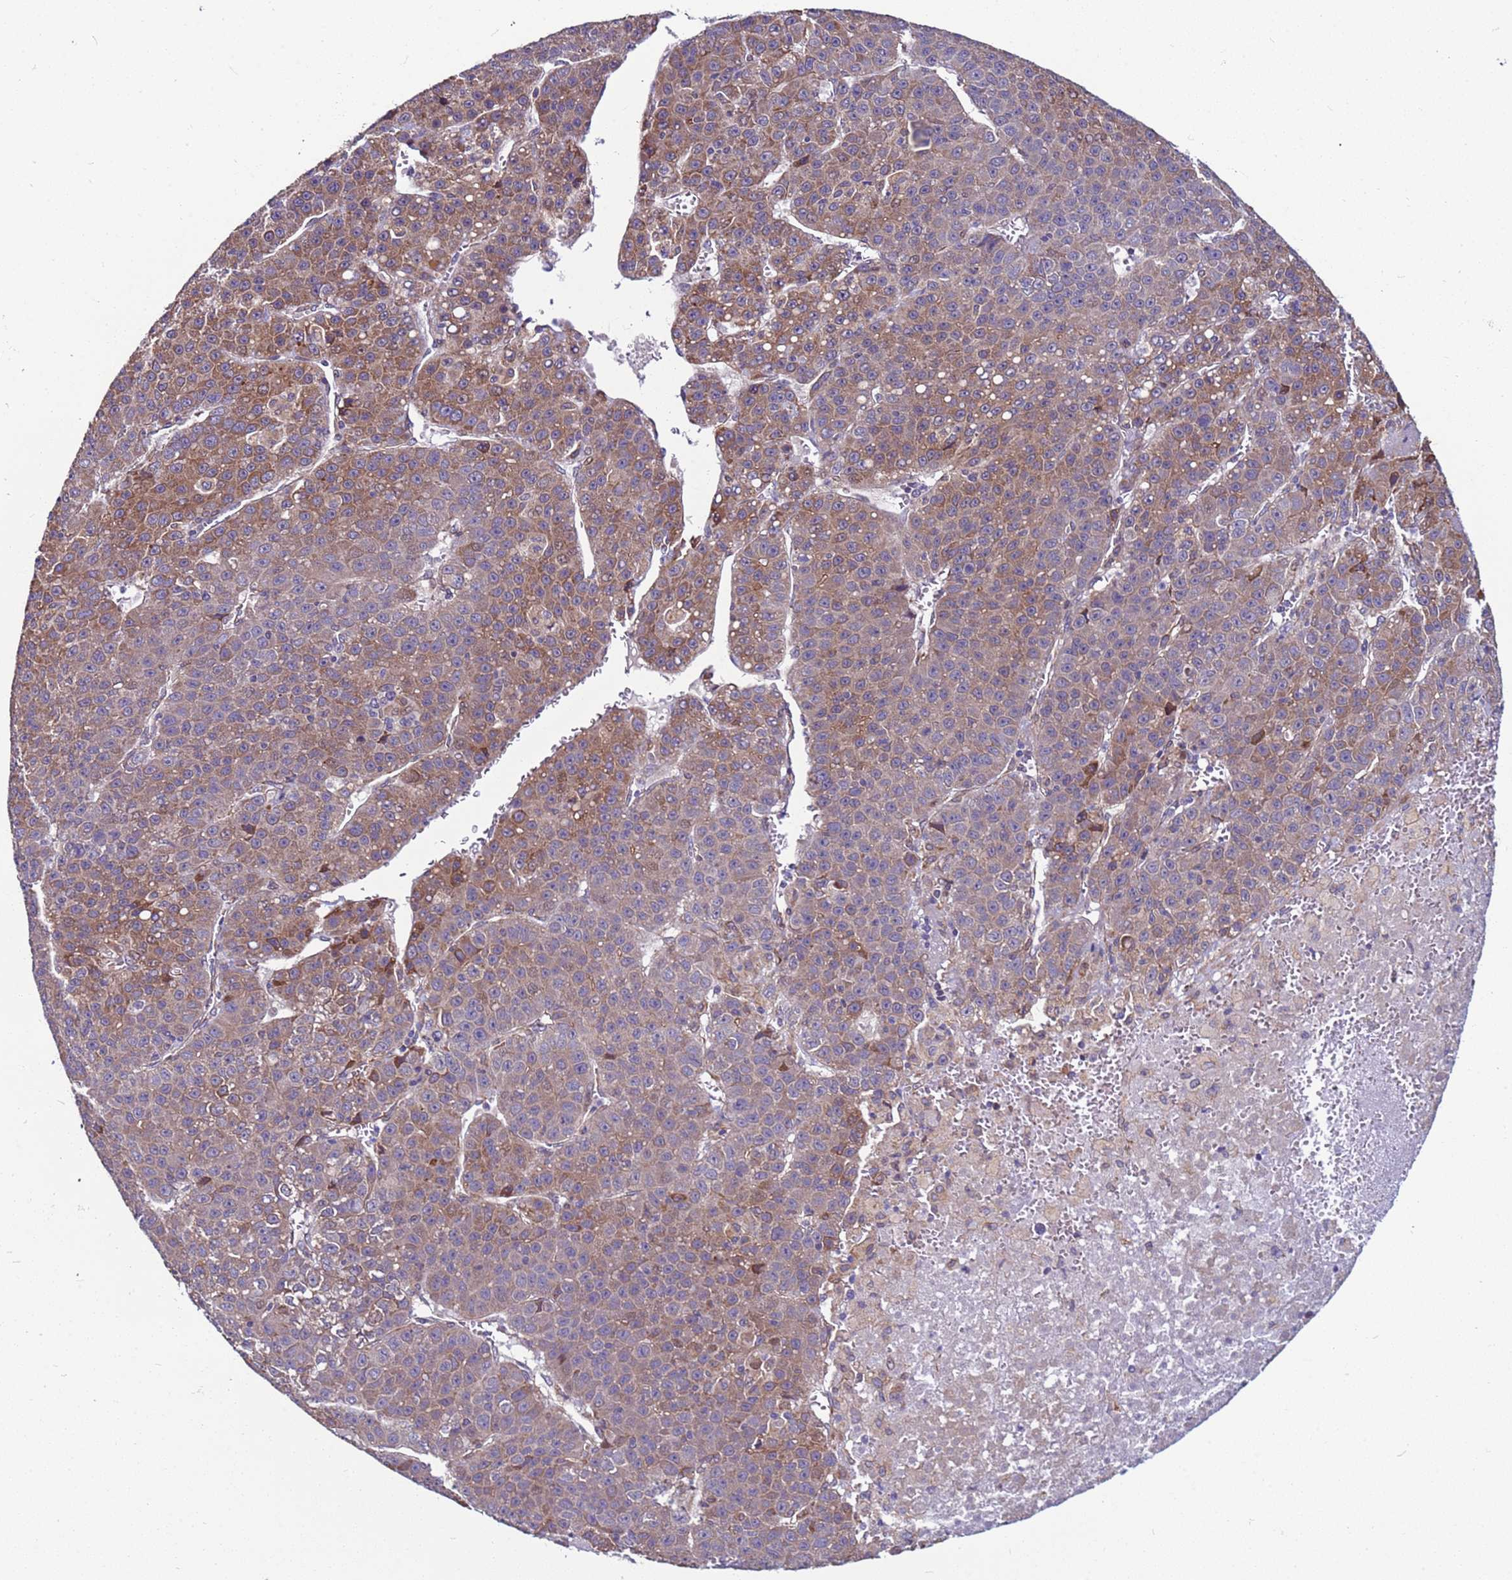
{"staining": {"intensity": "moderate", "quantity": "25%-75%", "location": "cytoplasmic/membranous"}, "tissue": "liver cancer", "cell_type": "Tumor cells", "image_type": "cancer", "snomed": [{"axis": "morphology", "description": "Carcinoma, Hepatocellular, NOS"}, {"axis": "topography", "description": "Liver"}], "caption": "About 25%-75% of tumor cells in liver cancer demonstrate moderate cytoplasmic/membranous protein positivity as visualized by brown immunohistochemical staining.", "gene": "MCRIP1", "patient": {"sex": "female", "age": 53}}